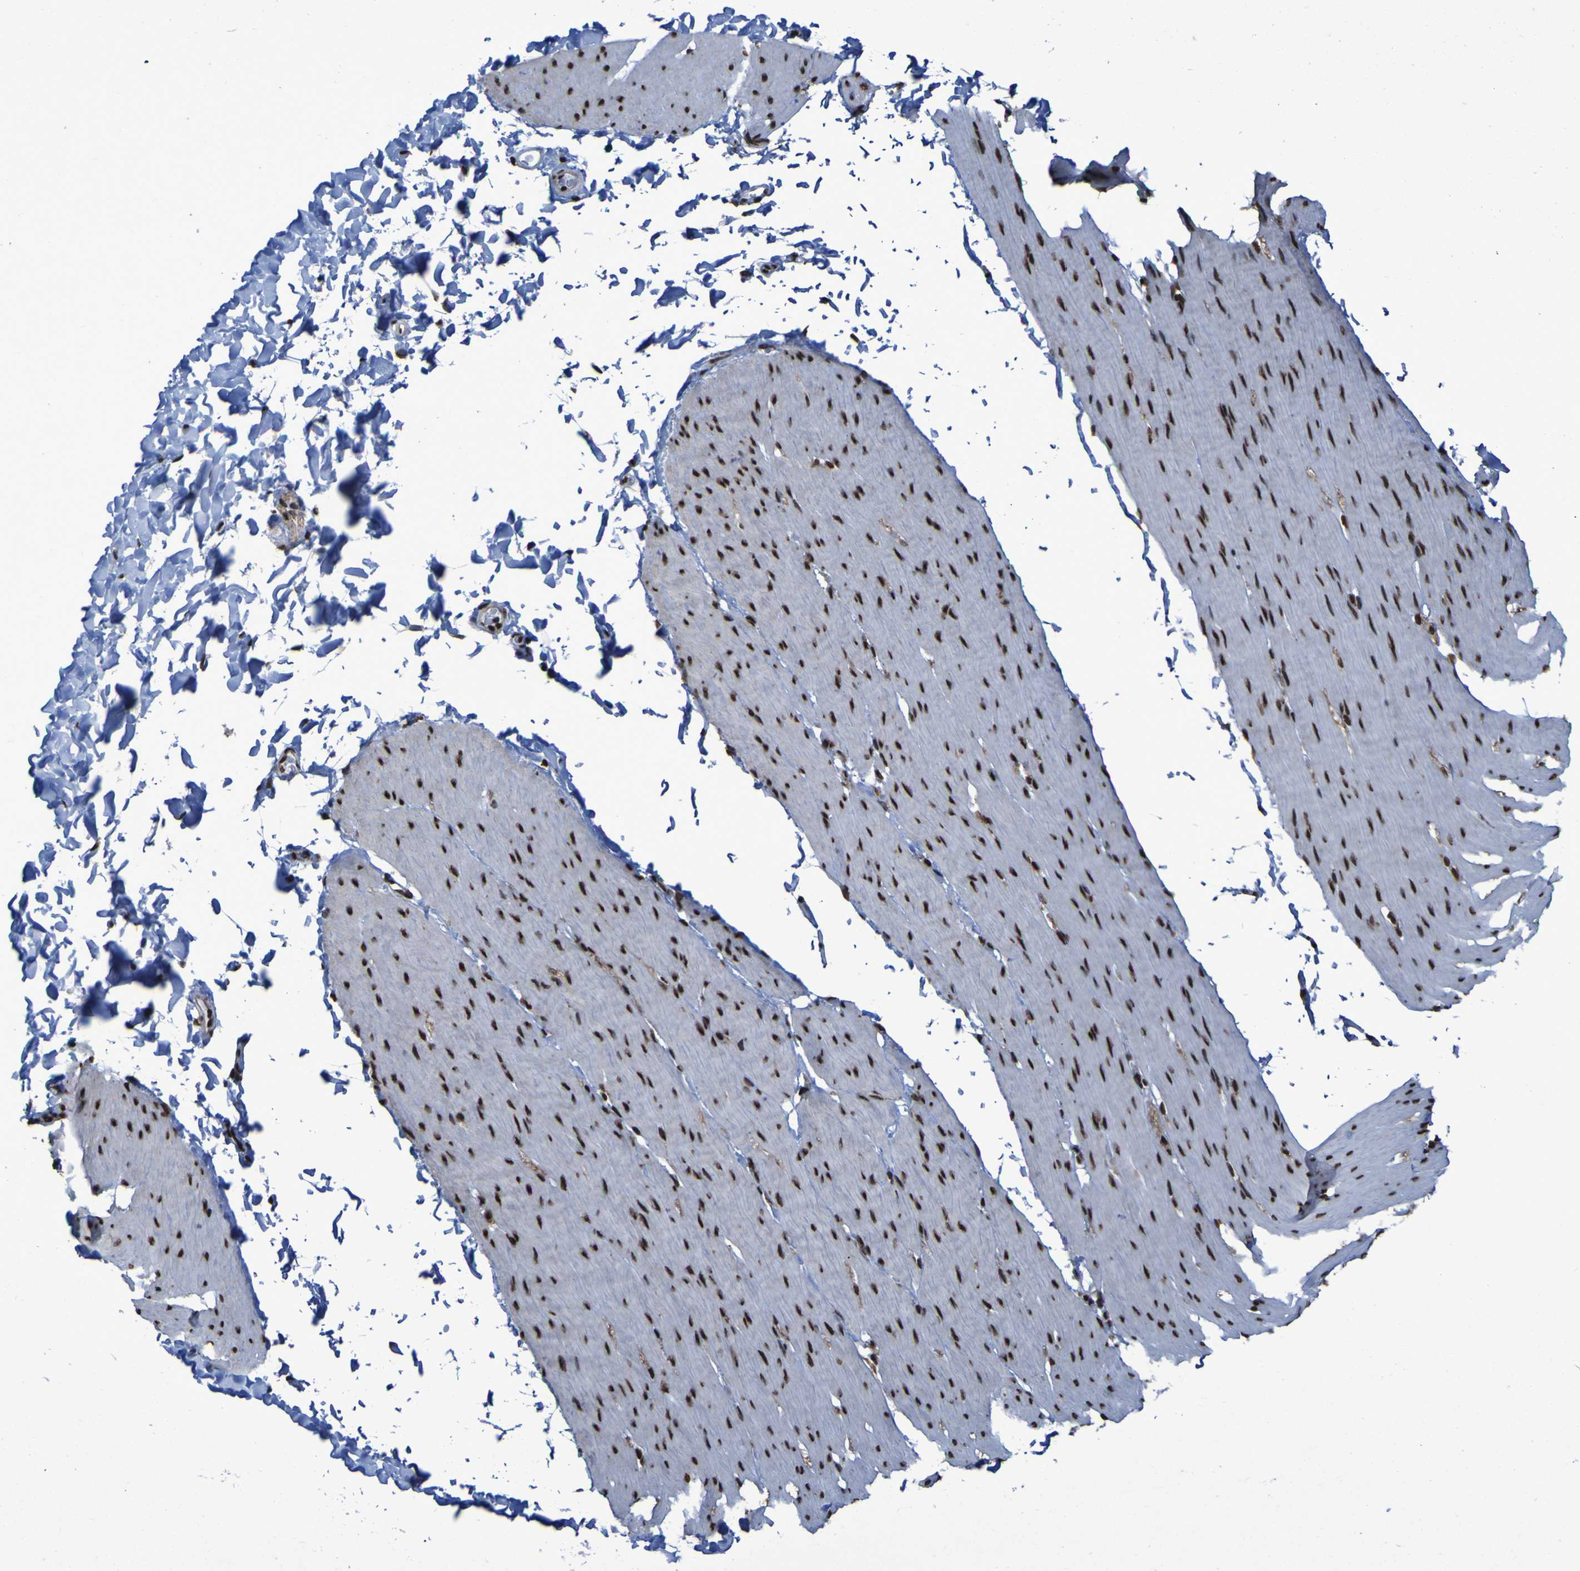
{"staining": {"intensity": "strong", "quantity": ">75%", "location": "nuclear"}, "tissue": "smooth muscle", "cell_type": "Smooth muscle cells", "image_type": "normal", "snomed": [{"axis": "morphology", "description": "Normal tissue, NOS"}, {"axis": "topography", "description": "Smooth muscle"}, {"axis": "topography", "description": "Colon"}], "caption": "Immunohistochemical staining of unremarkable smooth muscle displays >75% levels of strong nuclear protein expression in about >75% of smooth muscle cells.", "gene": "HNRNPR", "patient": {"sex": "male", "age": 67}}